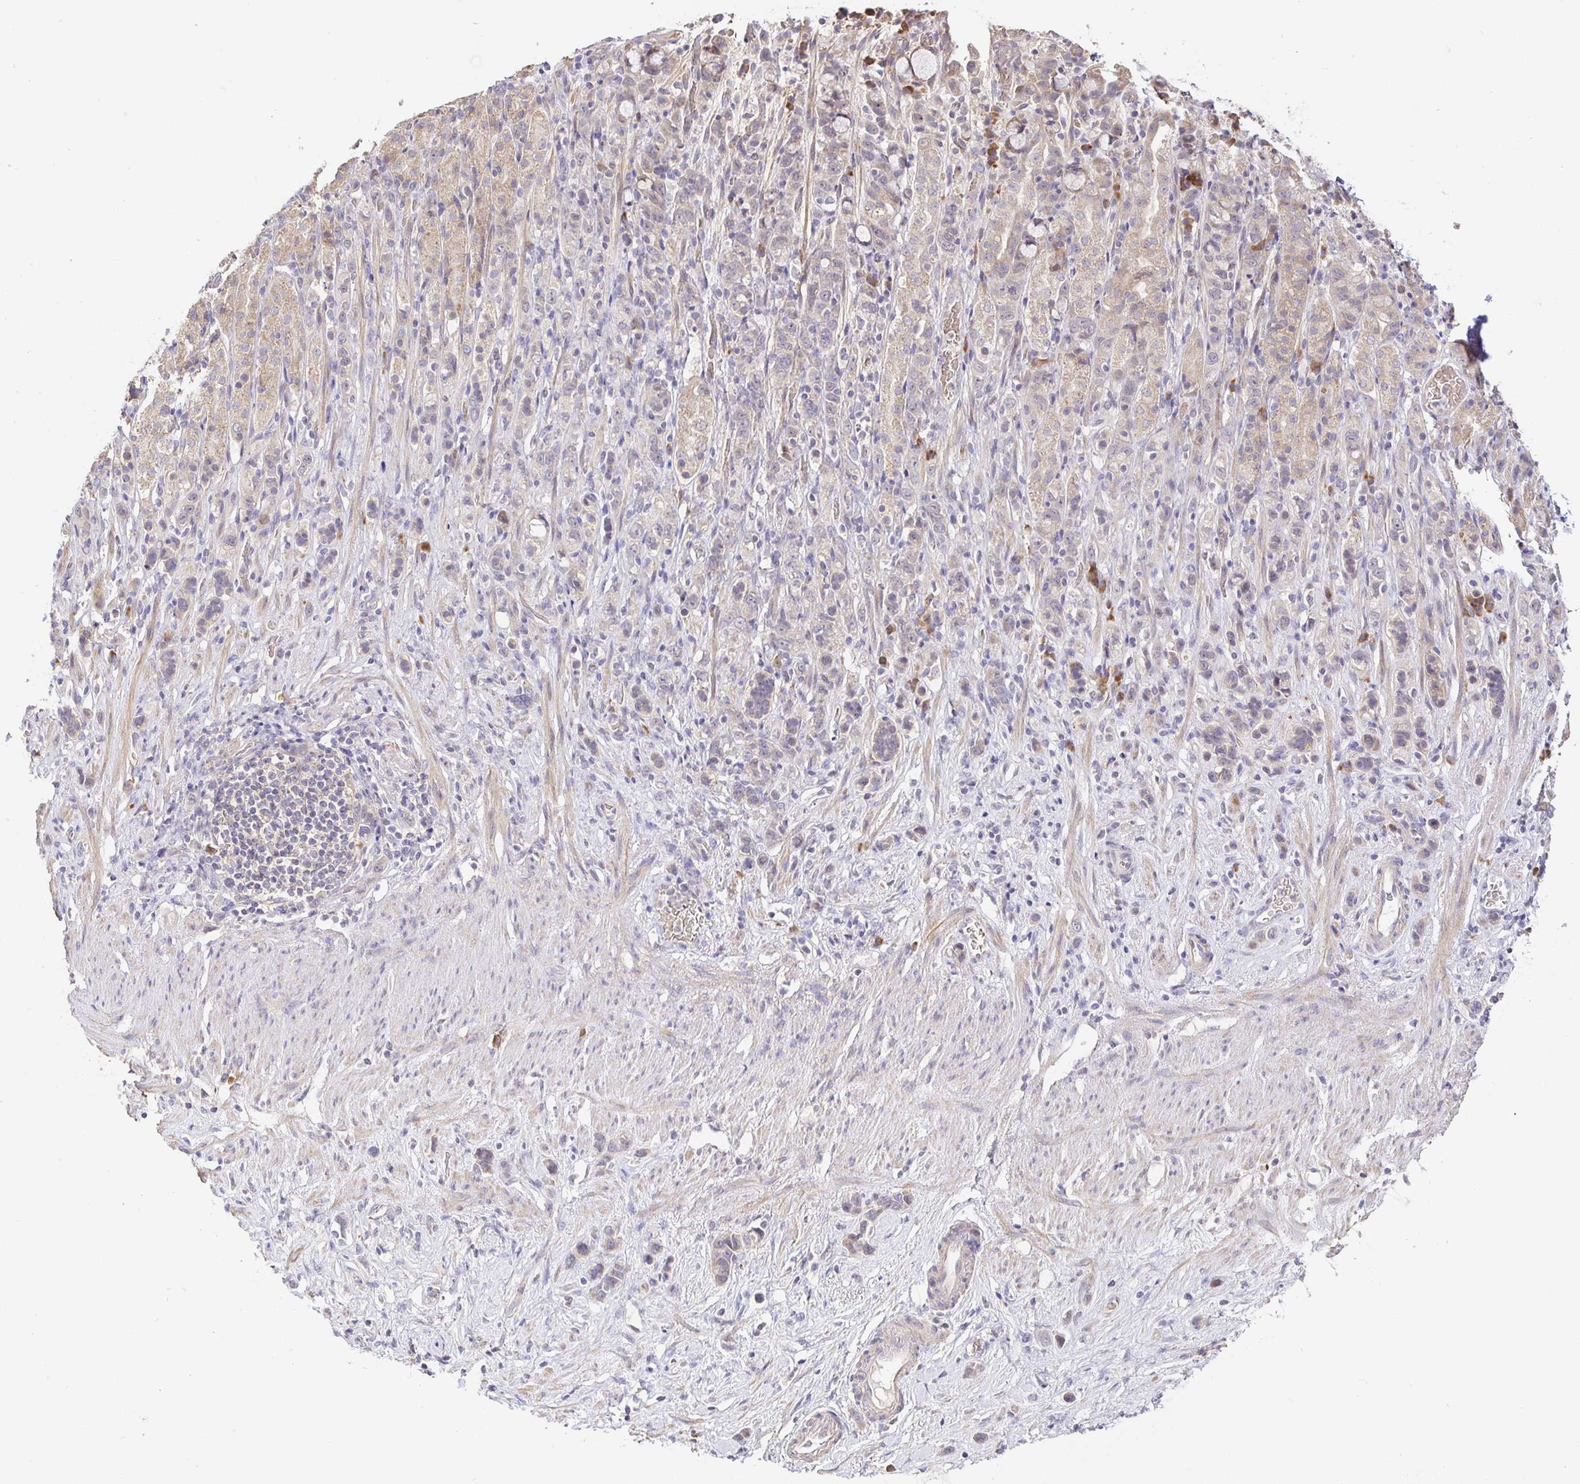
{"staining": {"intensity": "negative", "quantity": "none", "location": "none"}, "tissue": "stomach cancer", "cell_type": "Tumor cells", "image_type": "cancer", "snomed": [{"axis": "morphology", "description": "Adenocarcinoma, NOS"}, {"axis": "topography", "description": "Stomach"}], "caption": "Immunohistochemistry (IHC) histopathology image of neoplastic tissue: human stomach cancer (adenocarcinoma) stained with DAB (3,3'-diaminobenzidine) shows no significant protein expression in tumor cells.", "gene": "ZDHHC11", "patient": {"sex": "female", "age": 65}}